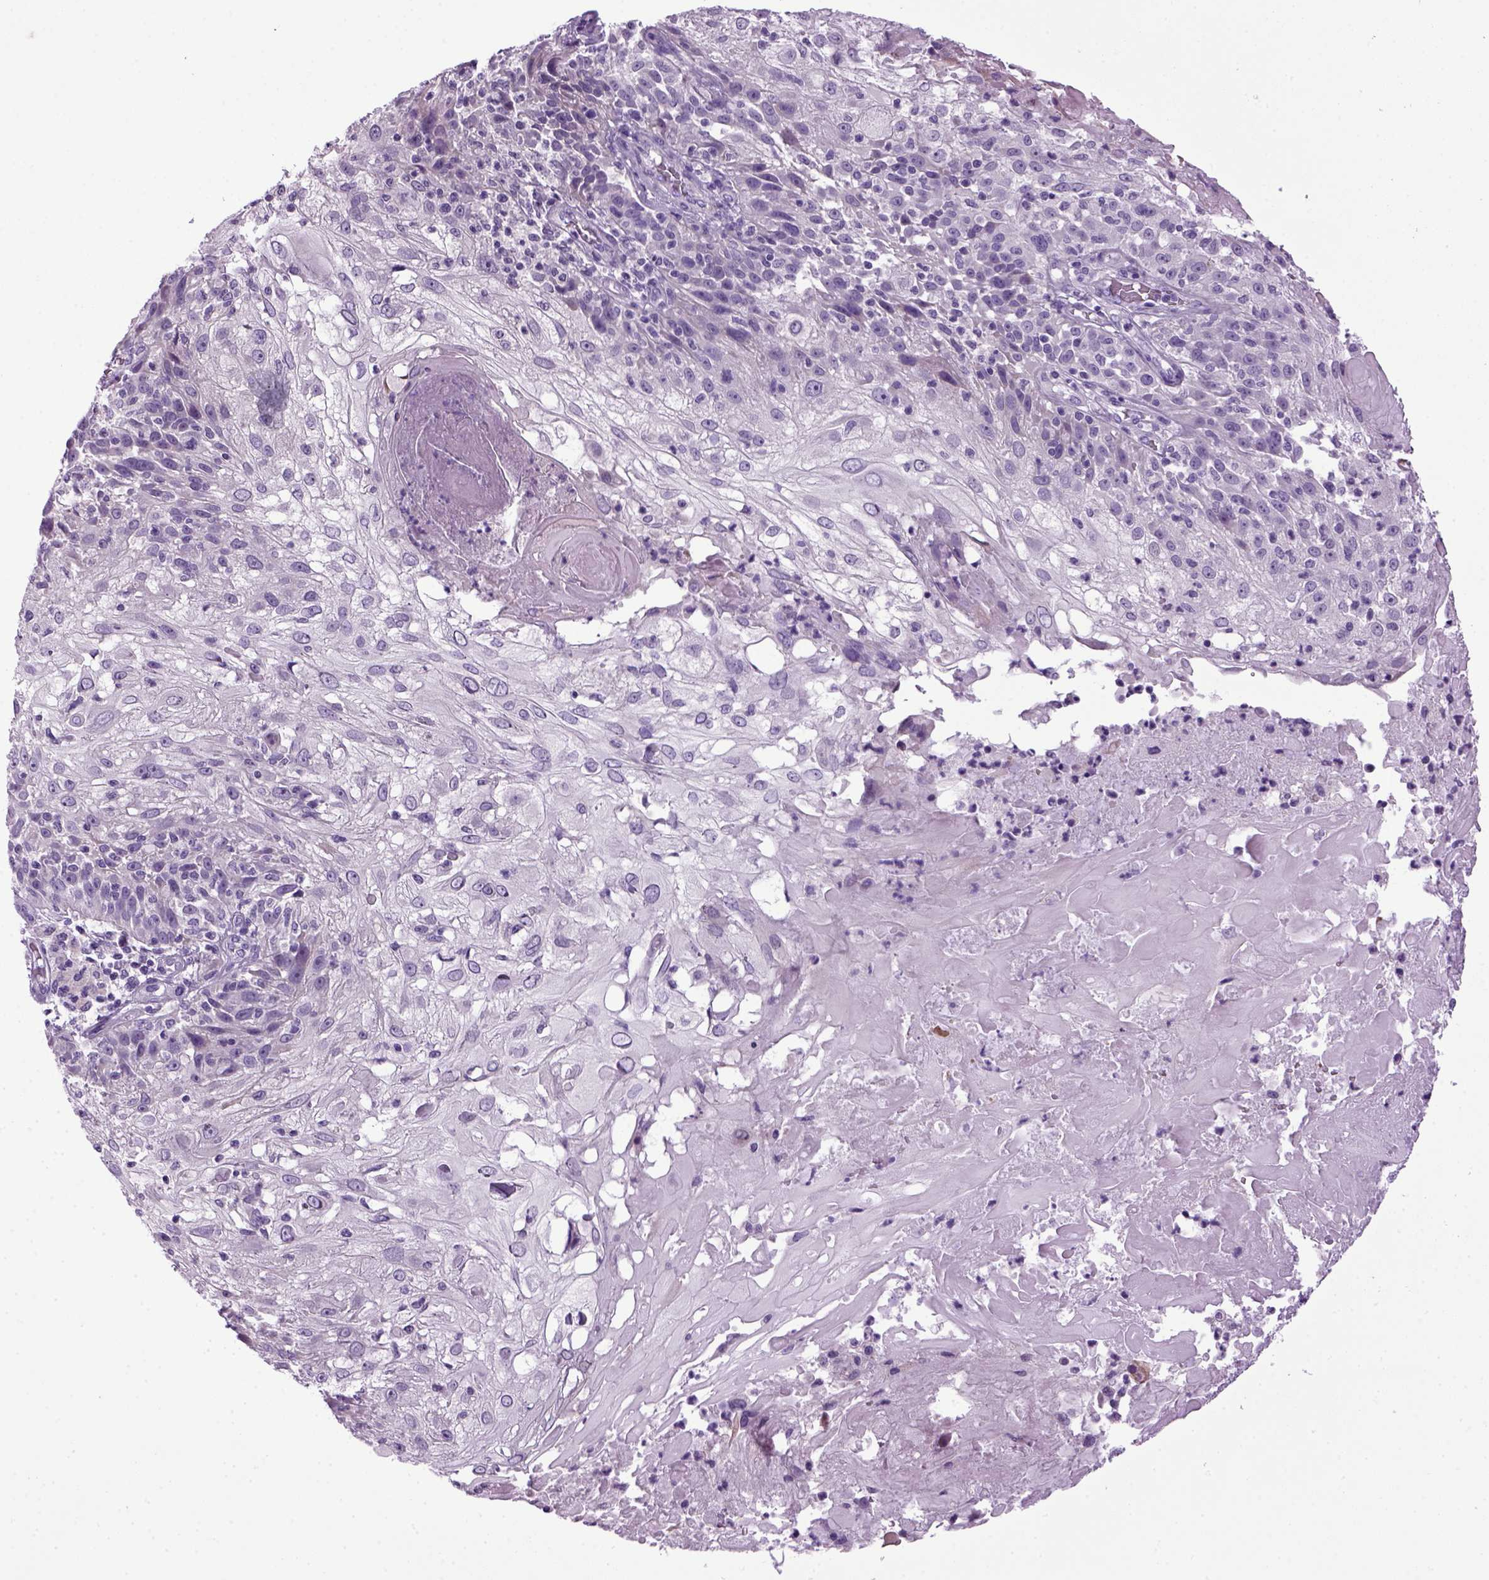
{"staining": {"intensity": "negative", "quantity": "none", "location": "none"}, "tissue": "skin cancer", "cell_type": "Tumor cells", "image_type": "cancer", "snomed": [{"axis": "morphology", "description": "Normal tissue, NOS"}, {"axis": "morphology", "description": "Squamous cell carcinoma, NOS"}, {"axis": "topography", "description": "Skin"}], "caption": "The immunohistochemistry (IHC) image has no significant positivity in tumor cells of skin cancer (squamous cell carcinoma) tissue.", "gene": "HMCN2", "patient": {"sex": "female", "age": 83}}